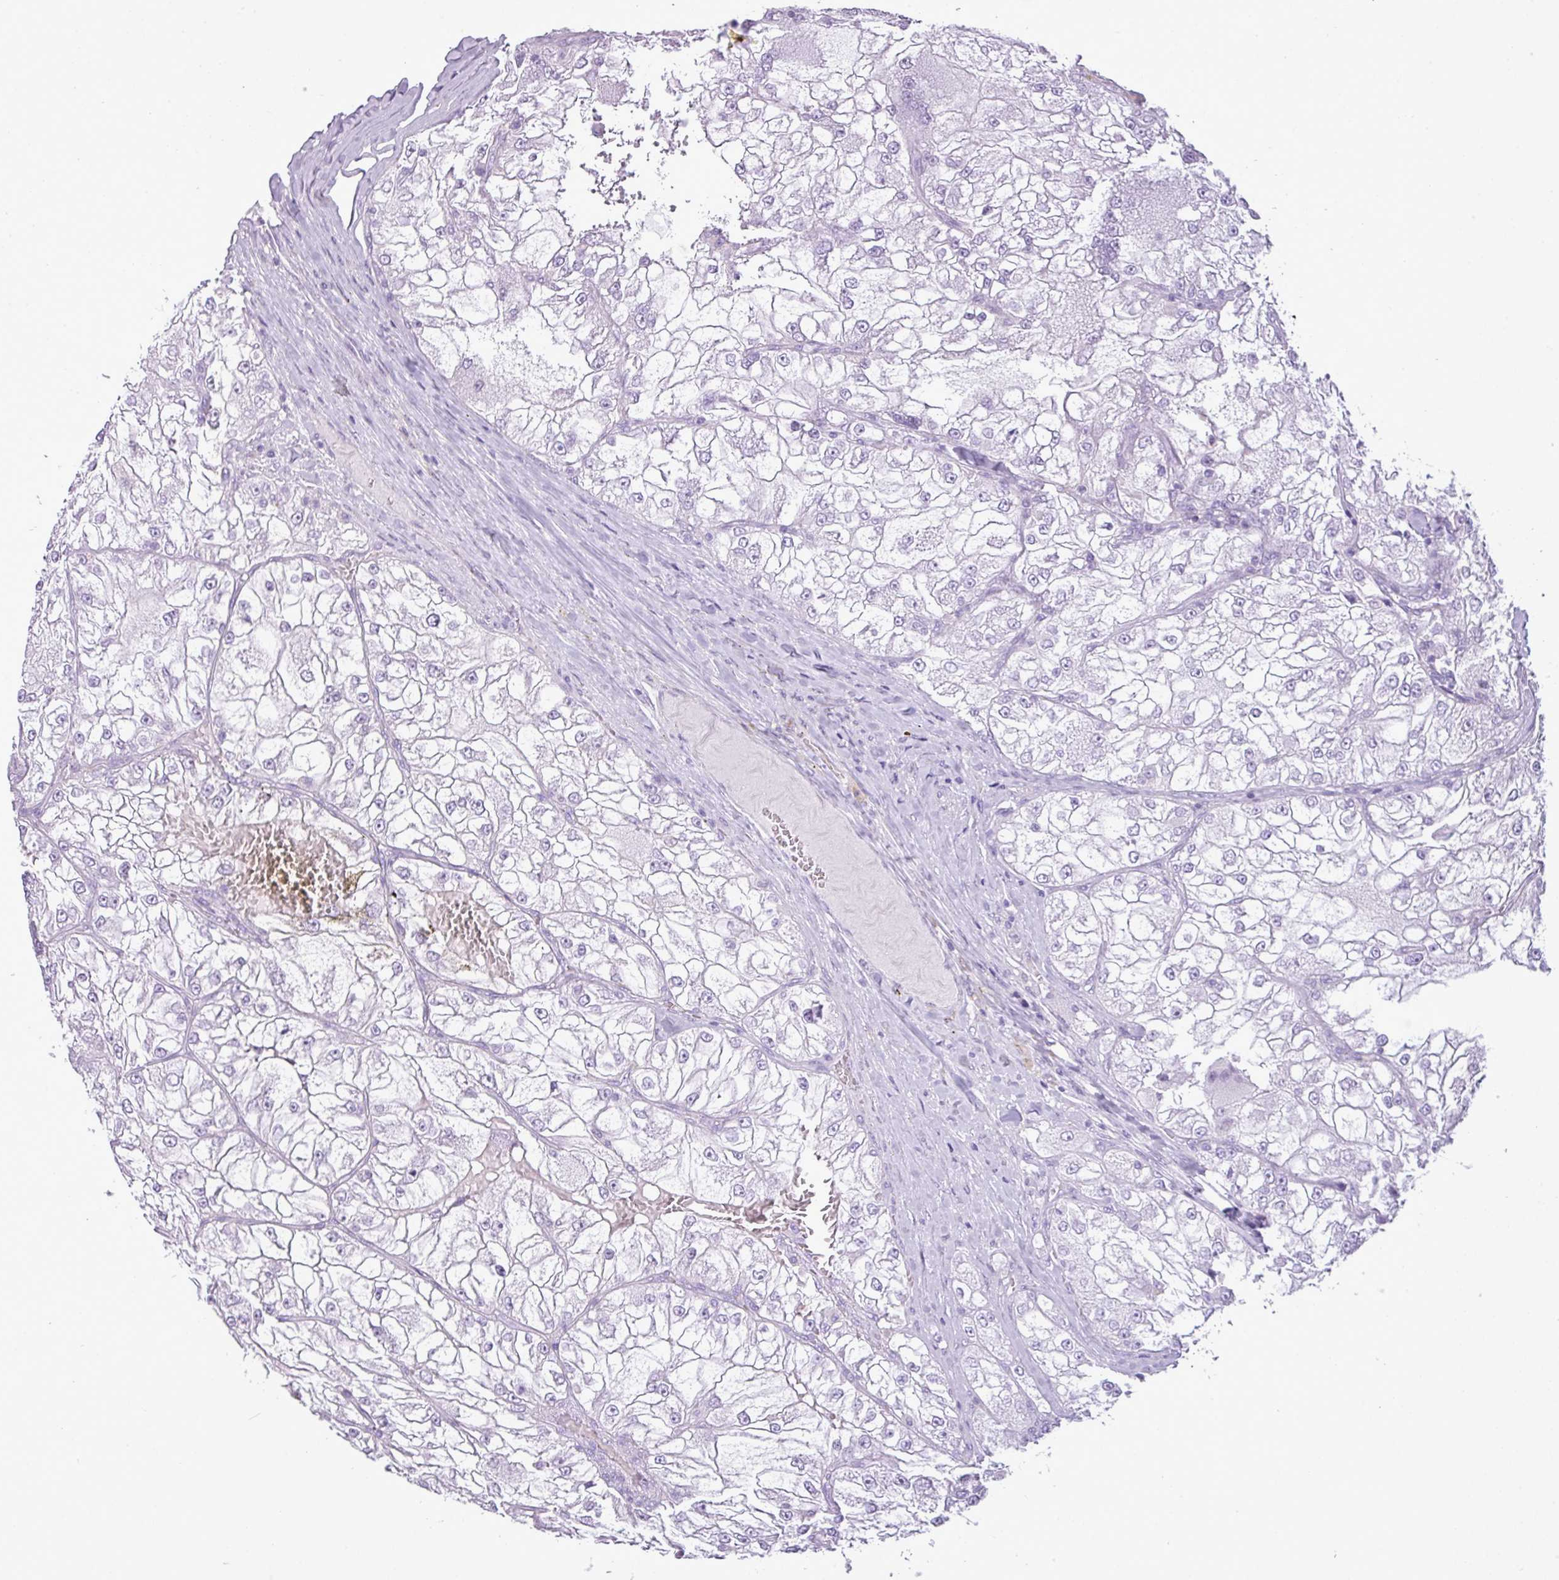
{"staining": {"intensity": "negative", "quantity": "none", "location": "none"}, "tissue": "renal cancer", "cell_type": "Tumor cells", "image_type": "cancer", "snomed": [{"axis": "morphology", "description": "Adenocarcinoma, NOS"}, {"axis": "topography", "description": "Kidney"}], "caption": "This is an IHC histopathology image of human renal cancer (adenocarcinoma). There is no expression in tumor cells.", "gene": "RBMXL2", "patient": {"sex": "female", "age": 72}}